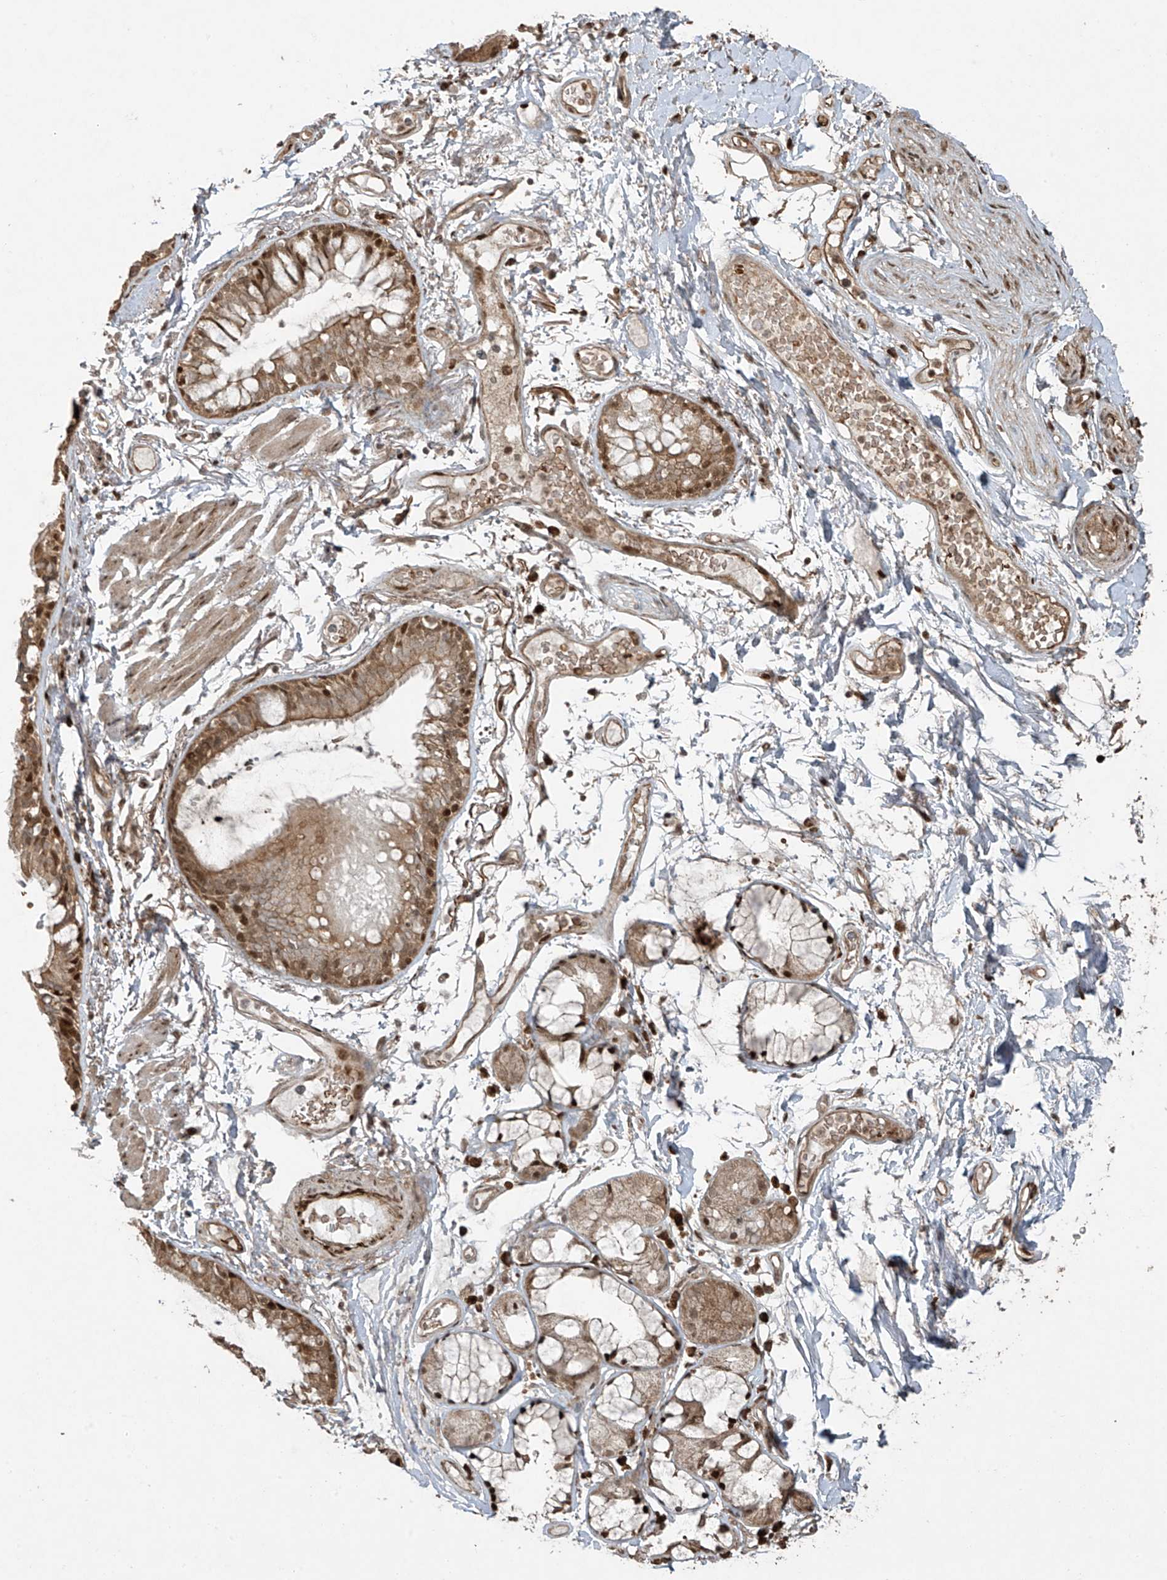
{"staining": {"intensity": "moderate", "quantity": ">75%", "location": "cytoplasmic/membranous,nuclear"}, "tissue": "bronchus", "cell_type": "Respiratory epithelial cells", "image_type": "normal", "snomed": [{"axis": "morphology", "description": "Normal tissue, NOS"}, {"axis": "topography", "description": "Cartilage tissue"}, {"axis": "topography", "description": "Bronchus"}], "caption": "Unremarkable bronchus reveals moderate cytoplasmic/membranous,nuclear staining in about >75% of respiratory epithelial cells.", "gene": "TTC22", "patient": {"sex": "female", "age": 73}}